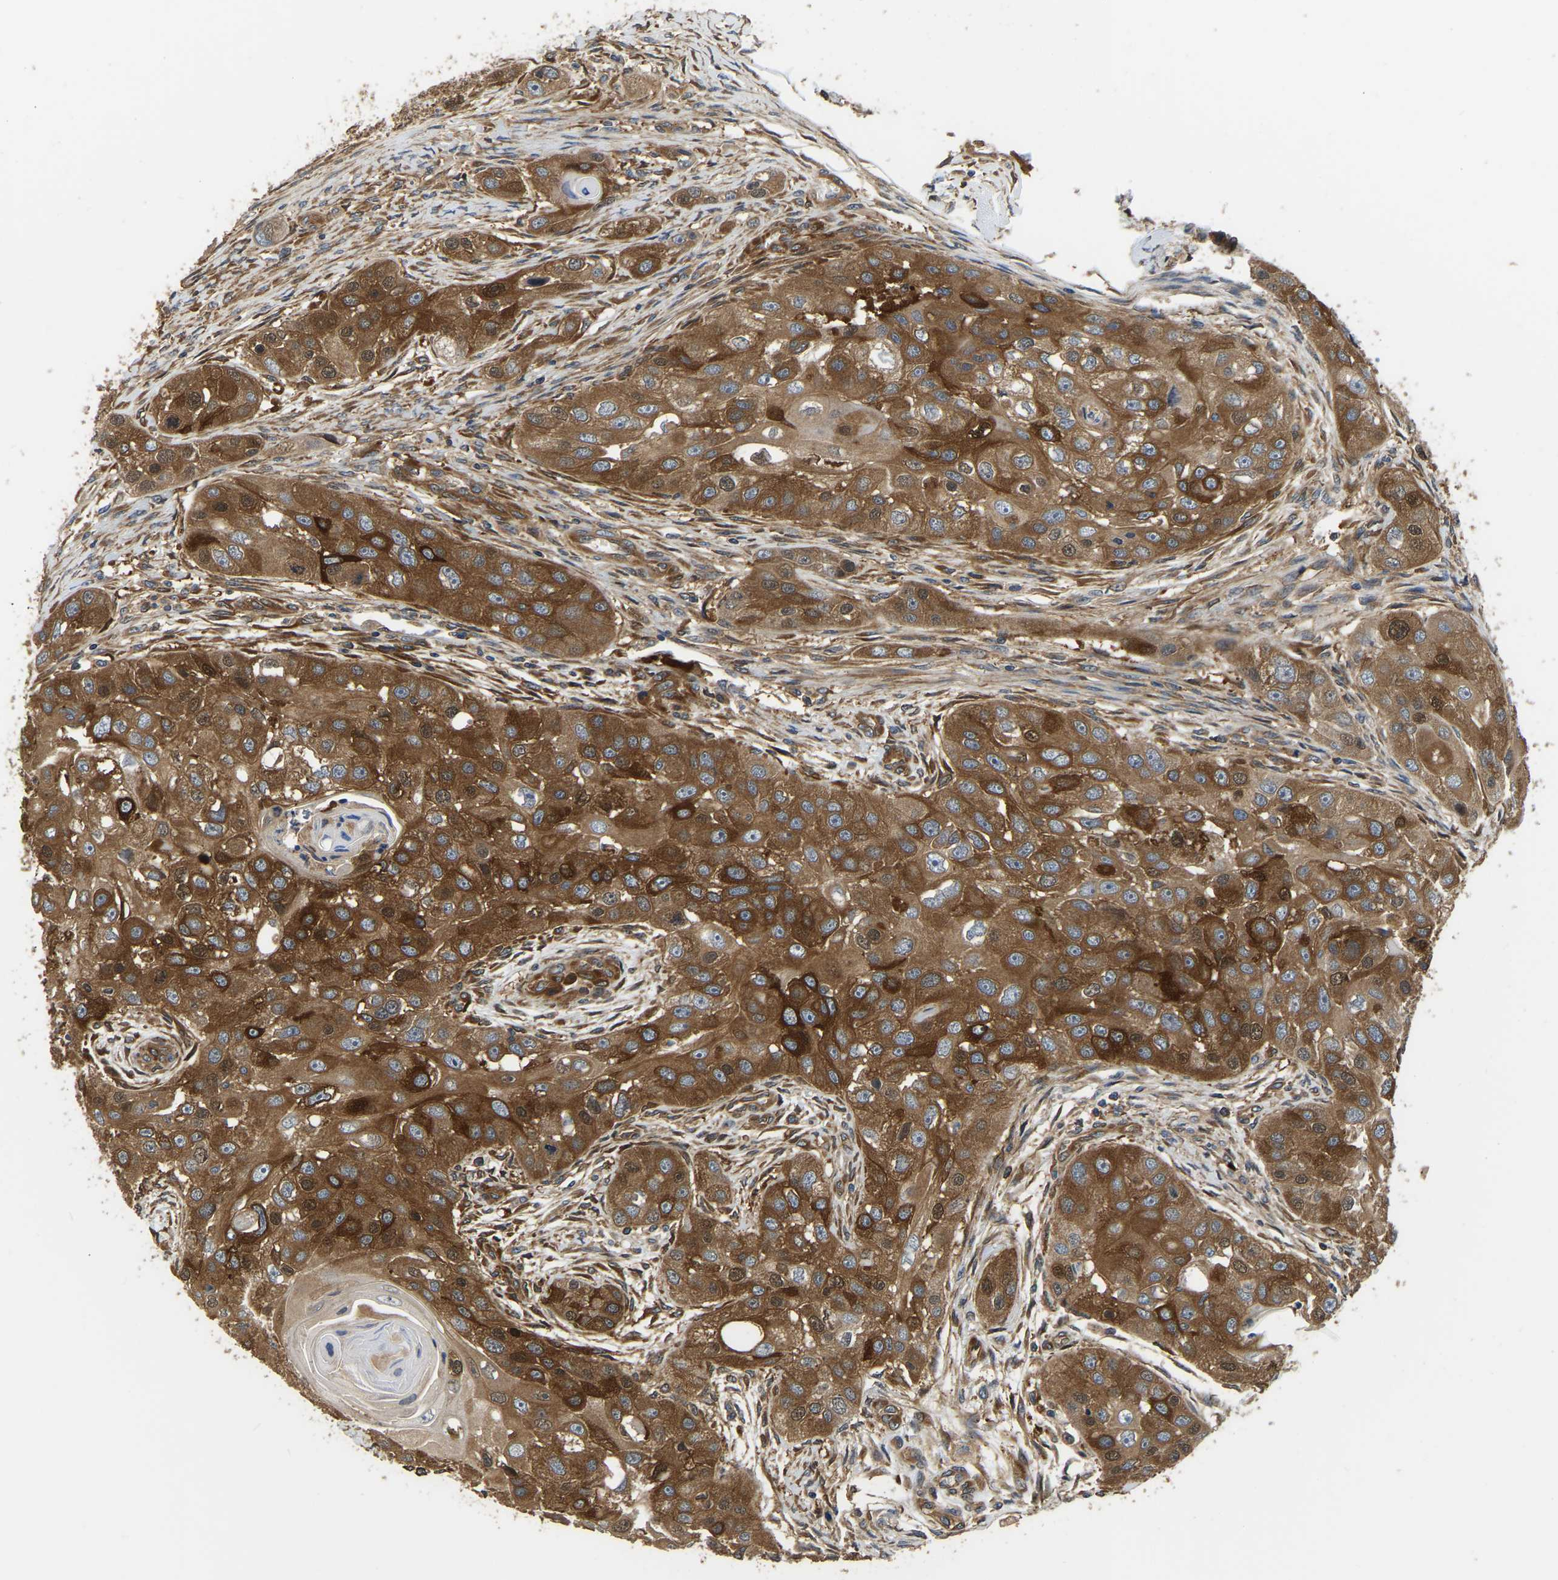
{"staining": {"intensity": "strong", "quantity": ">75%", "location": "cytoplasmic/membranous"}, "tissue": "head and neck cancer", "cell_type": "Tumor cells", "image_type": "cancer", "snomed": [{"axis": "morphology", "description": "Normal tissue, NOS"}, {"axis": "morphology", "description": "Squamous cell carcinoma, NOS"}, {"axis": "topography", "description": "Skeletal muscle"}, {"axis": "topography", "description": "Head-Neck"}], "caption": "Immunohistochemistry (IHC) of human head and neck cancer (squamous cell carcinoma) displays high levels of strong cytoplasmic/membranous staining in approximately >75% of tumor cells. (brown staining indicates protein expression, while blue staining denotes nuclei).", "gene": "GARS1", "patient": {"sex": "male", "age": 51}}